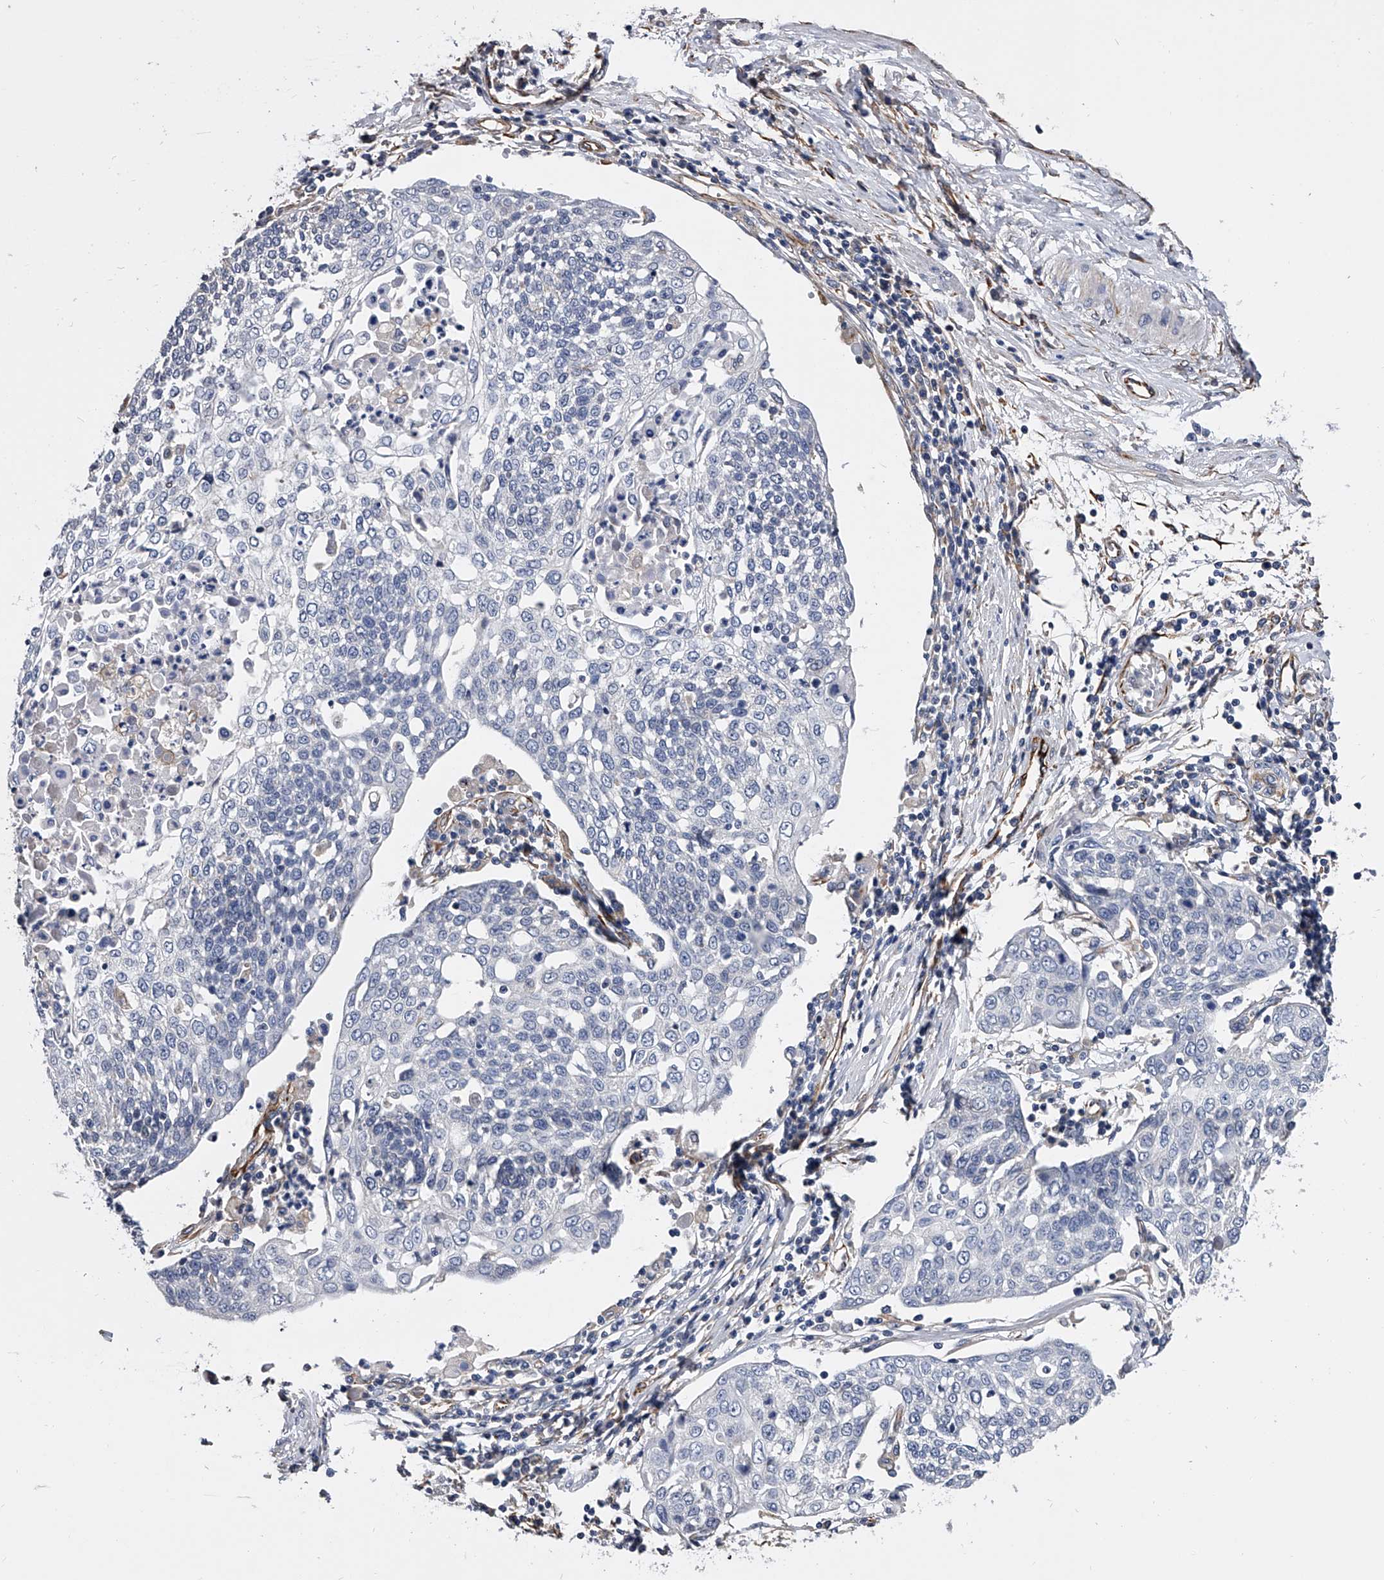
{"staining": {"intensity": "negative", "quantity": "none", "location": "none"}, "tissue": "cervical cancer", "cell_type": "Tumor cells", "image_type": "cancer", "snomed": [{"axis": "morphology", "description": "Squamous cell carcinoma, NOS"}, {"axis": "topography", "description": "Cervix"}], "caption": "Tumor cells are negative for brown protein staining in cervical cancer (squamous cell carcinoma). (Brightfield microscopy of DAB (3,3'-diaminobenzidine) IHC at high magnification).", "gene": "EFCAB7", "patient": {"sex": "female", "age": 34}}